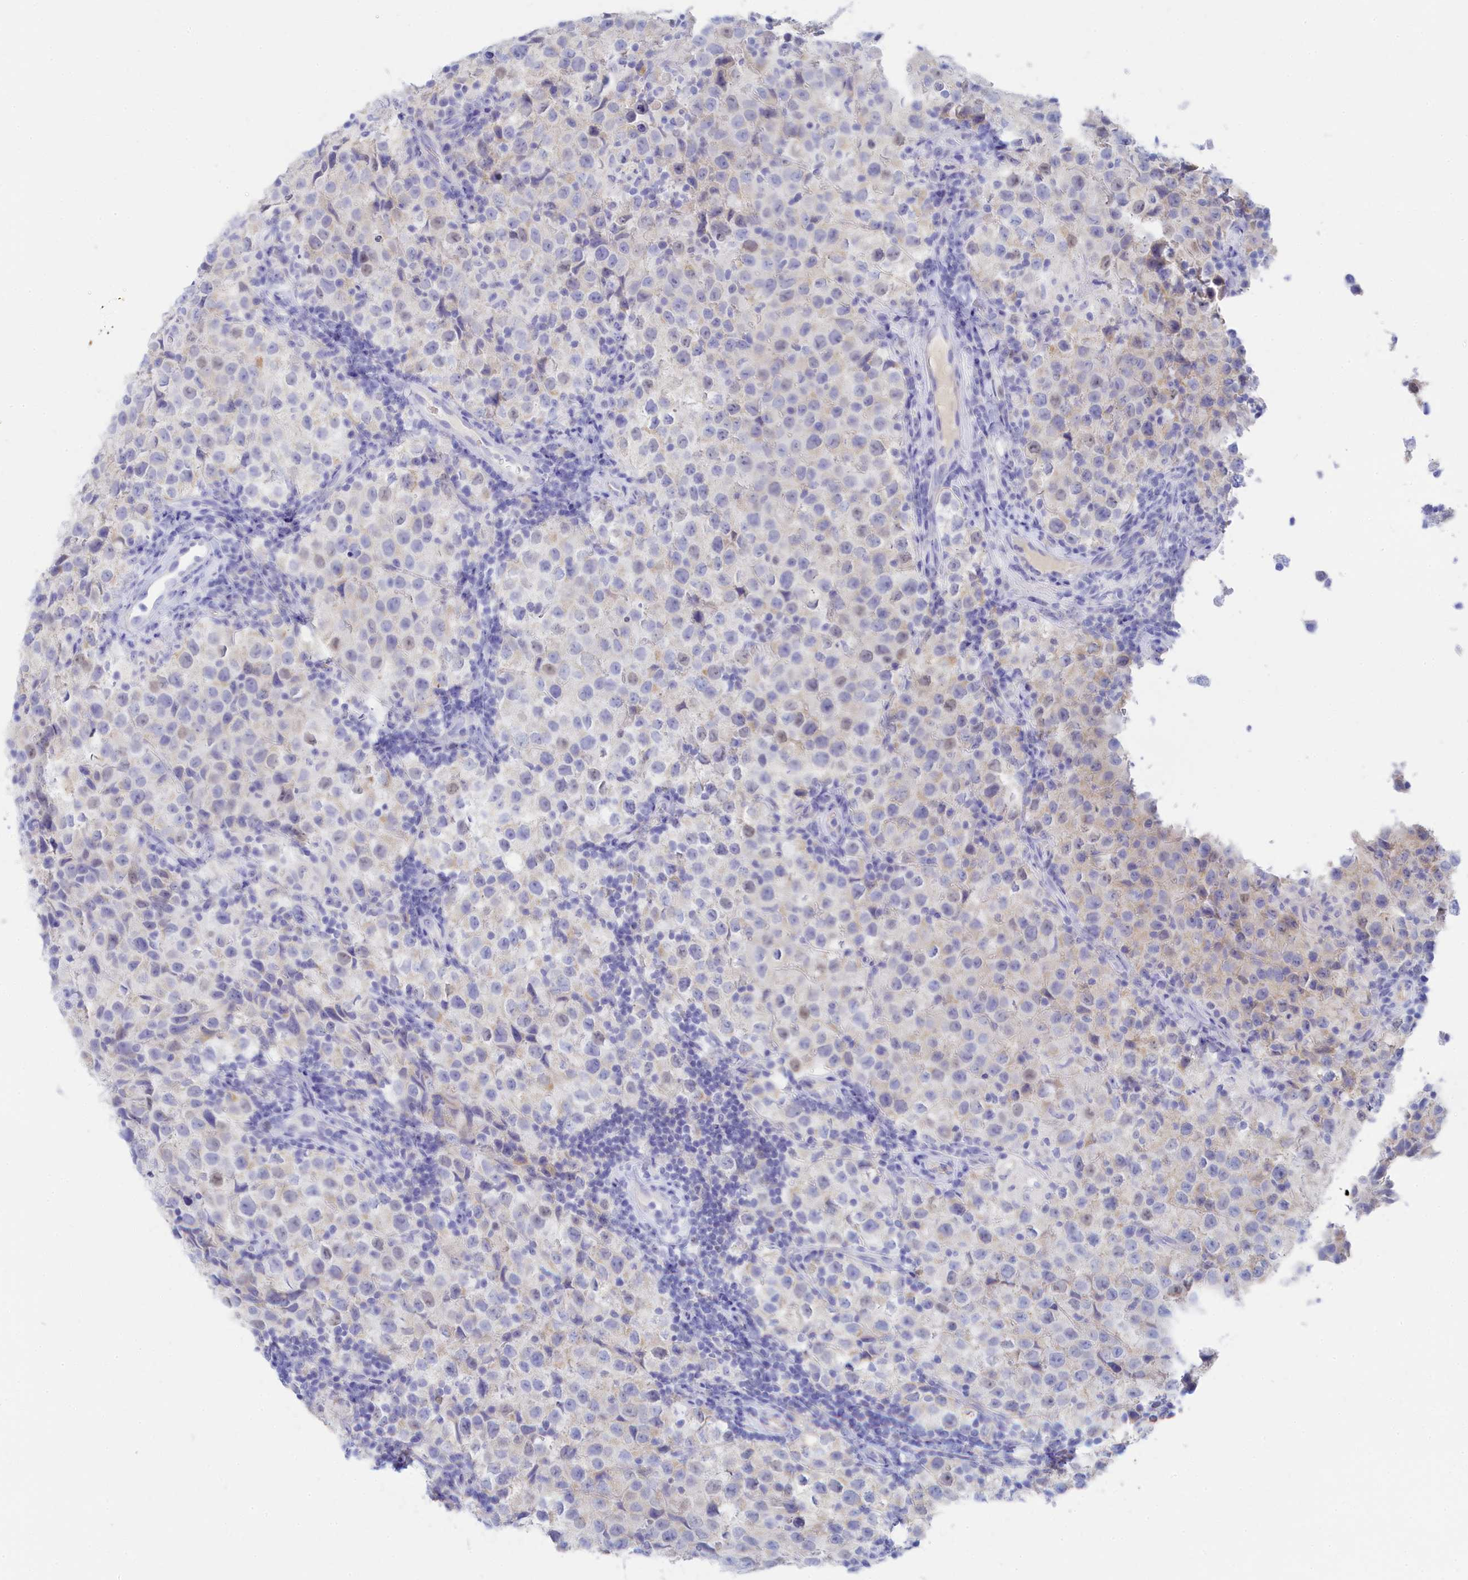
{"staining": {"intensity": "weak", "quantity": "<25%", "location": "cytoplasmic/membranous"}, "tissue": "testis cancer", "cell_type": "Tumor cells", "image_type": "cancer", "snomed": [{"axis": "morphology", "description": "Seminoma, NOS"}, {"axis": "morphology", "description": "Carcinoma, Embryonal, NOS"}, {"axis": "topography", "description": "Testis"}], "caption": "Tumor cells show no significant positivity in testis cancer.", "gene": "TRIM10", "patient": {"sex": "male", "age": 41}}